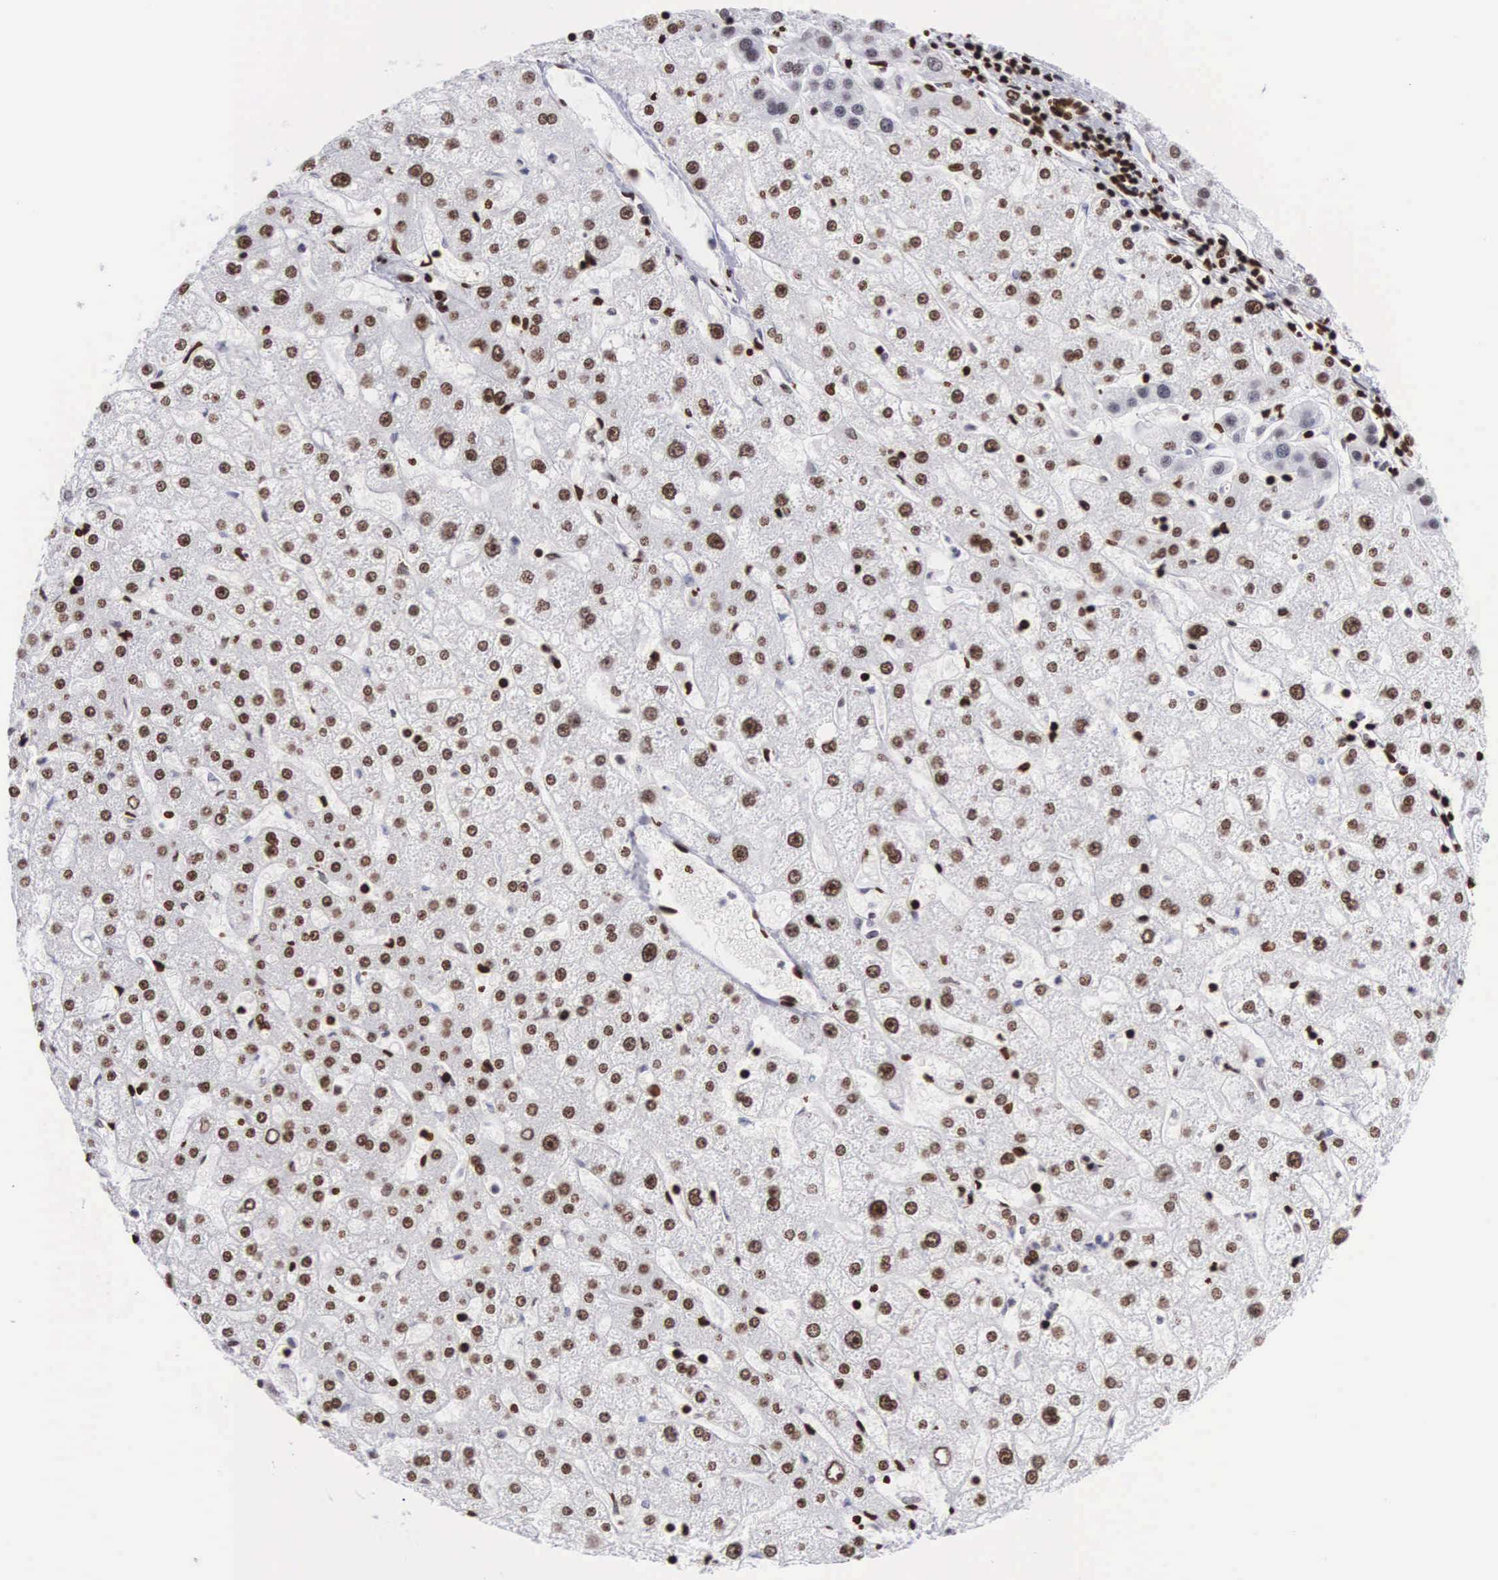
{"staining": {"intensity": "moderate", "quantity": ">75%", "location": "nuclear"}, "tissue": "liver cancer", "cell_type": "Tumor cells", "image_type": "cancer", "snomed": [{"axis": "morphology", "description": "Carcinoma, Hepatocellular, NOS"}, {"axis": "topography", "description": "Liver"}], "caption": "A micrograph showing moderate nuclear expression in approximately >75% of tumor cells in liver cancer, as visualized by brown immunohistochemical staining.", "gene": "MECP2", "patient": {"sex": "female", "age": 85}}